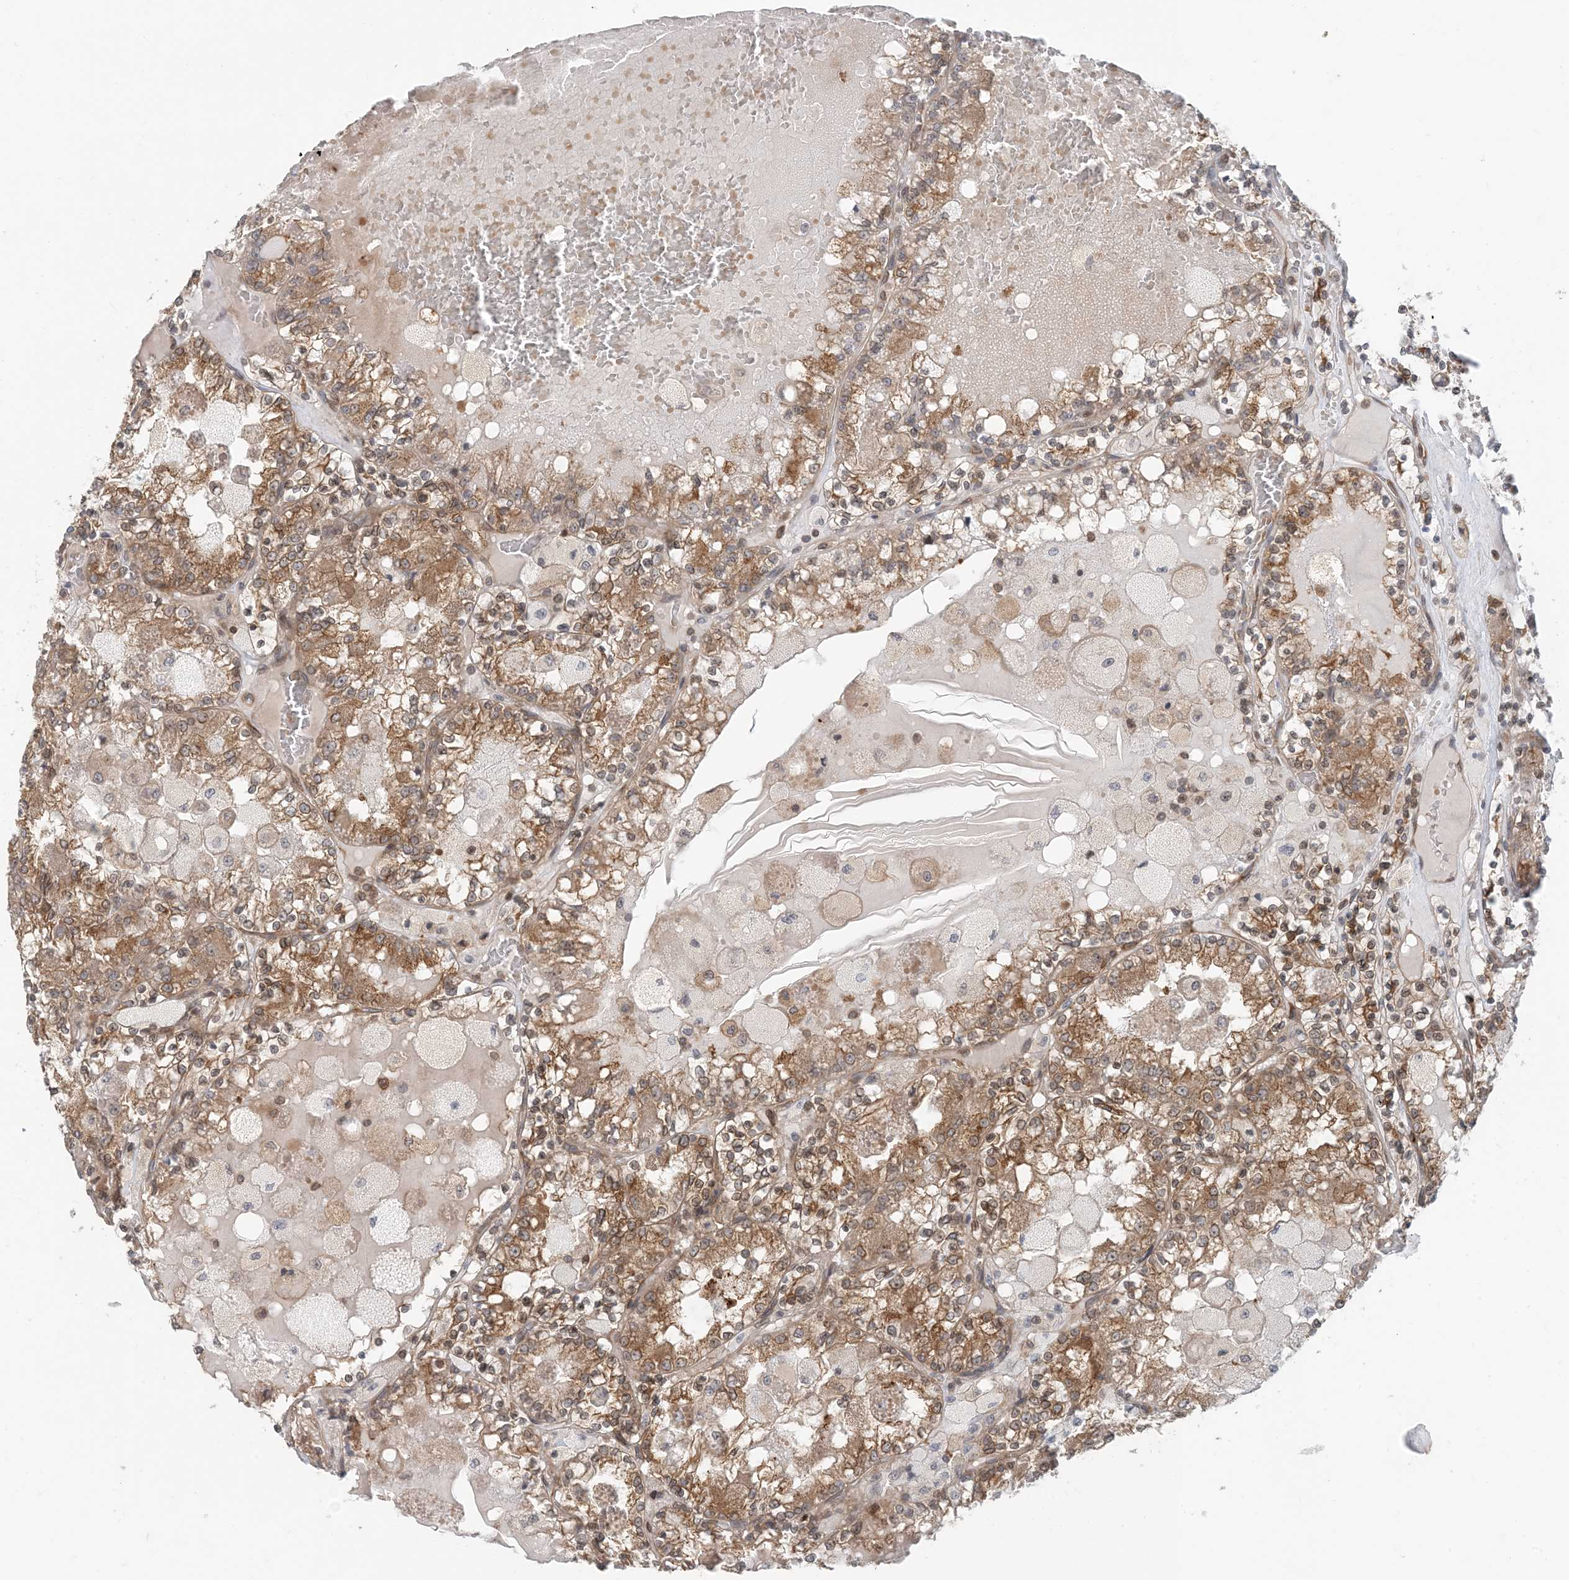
{"staining": {"intensity": "moderate", "quantity": ">75%", "location": "cytoplasmic/membranous"}, "tissue": "renal cancer", "cell_type": "Tumor cells", "image_type": "cancer", "snomed": [{"axis": "morphology", "description": "Adenocarcinoma, NOS"}, {"axis": "topography", "description": "Kidney"}], "caption": "Renal cancer stained for a protein displays moderate cytoplasmic/membranous positivity in tumor cells.", "gene": "ATP13A2", "patient": {"sex": "female", "age": 56}}